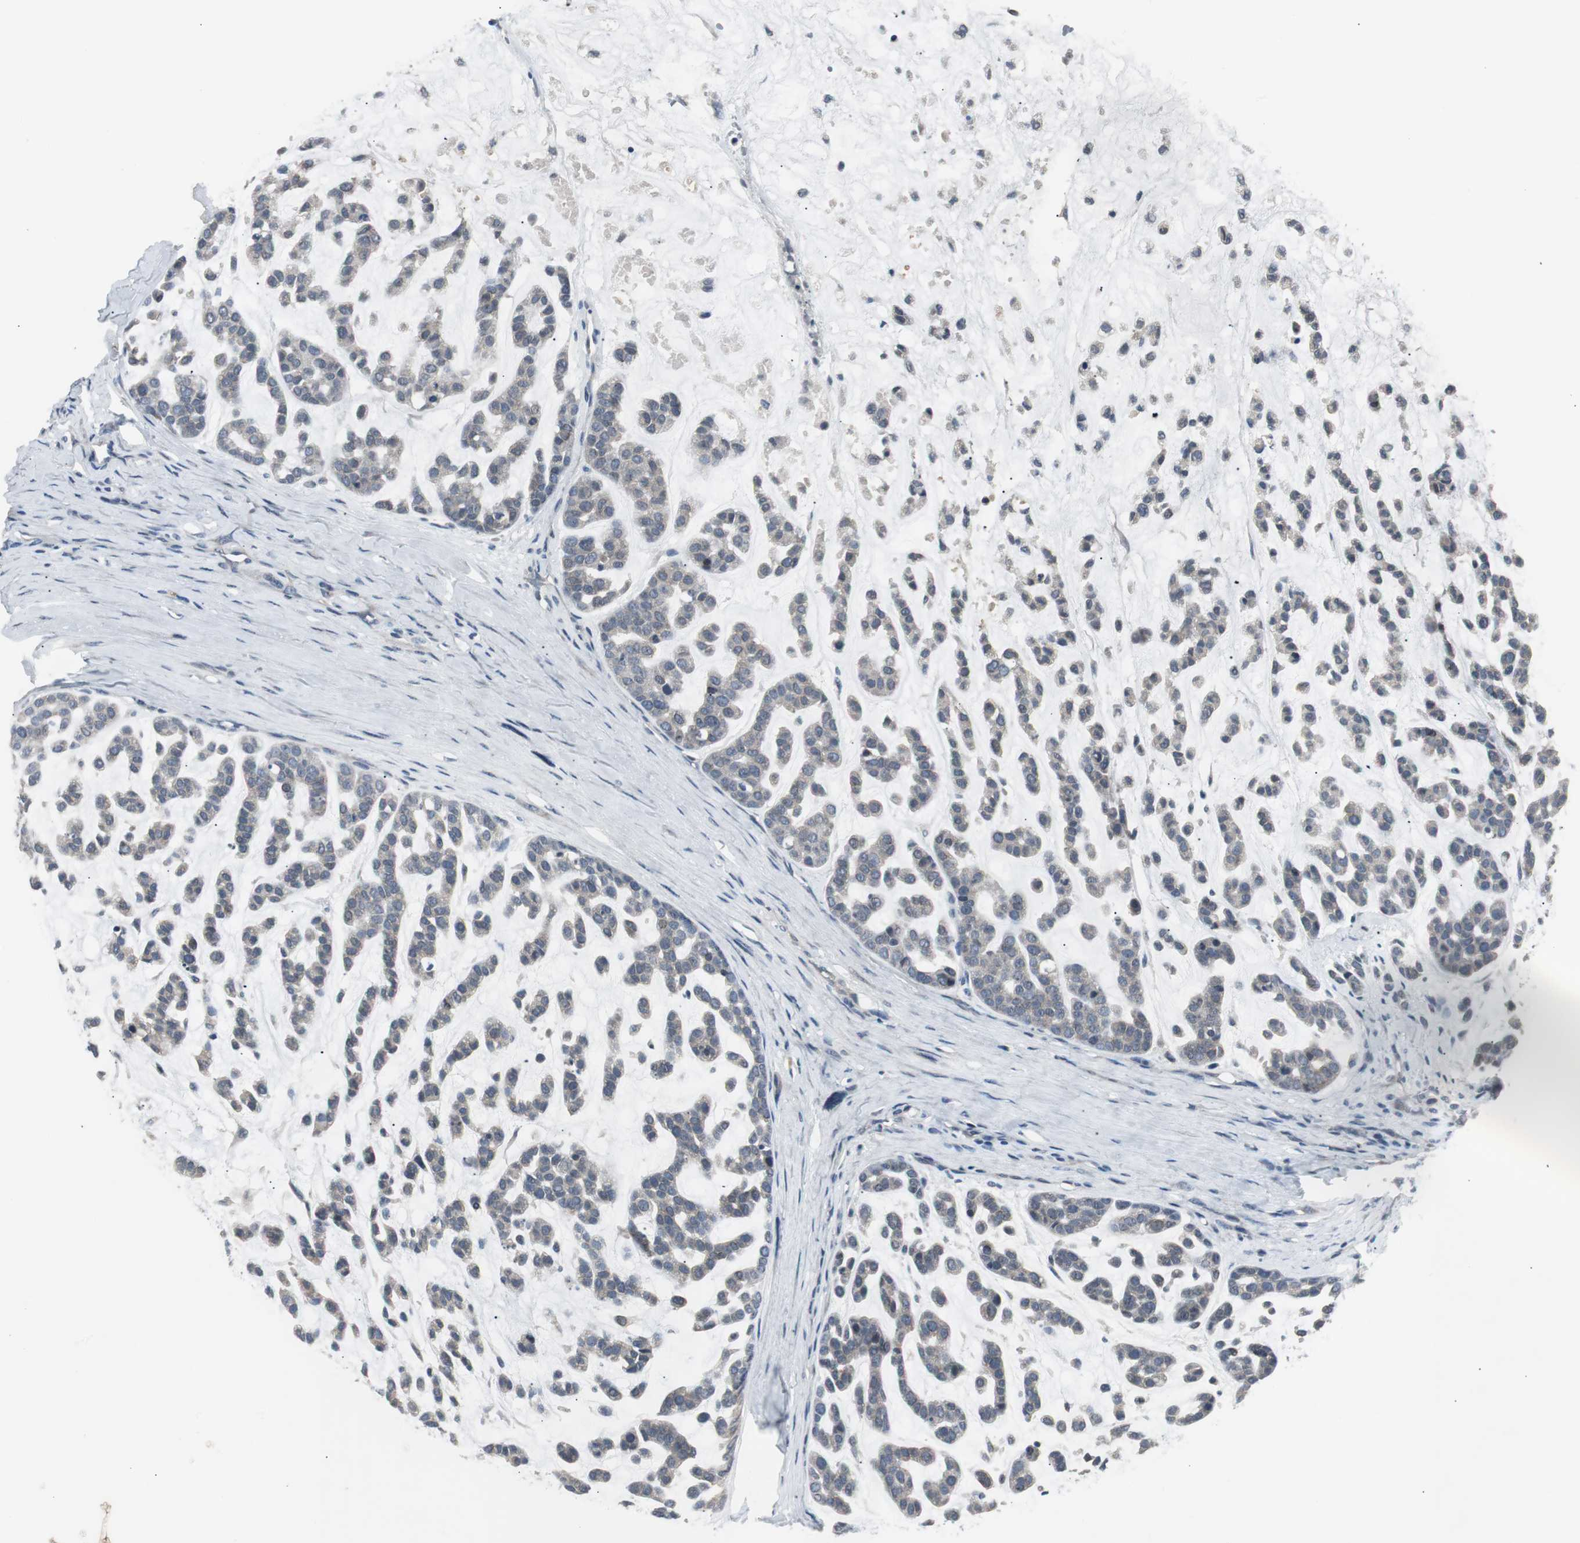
{"staining": {"intensity": "weak", "quantity": ">75%", "location": "cytoplasmic/membranous"}, "tissue": "head and neck cancer", "cell_type": "Tumor cells", "image_type": "cancer", "snomed": [{"axis": "morphology", "description": "Adenocarcinoma, NOS"}, {"axis": "morphology", "description": "Adenoma, NOS"}, {"axis": "topography", "description": "Head-Neck"}], "caption": "Immunohistochemistry of human head and neck adenoma reveals low levels of weak cytoplasmic/membranous expression in approximately >75% of tumor cells.", "gene": "ZMPSTE24", "patient": {"sex": "female", "age": 55}}